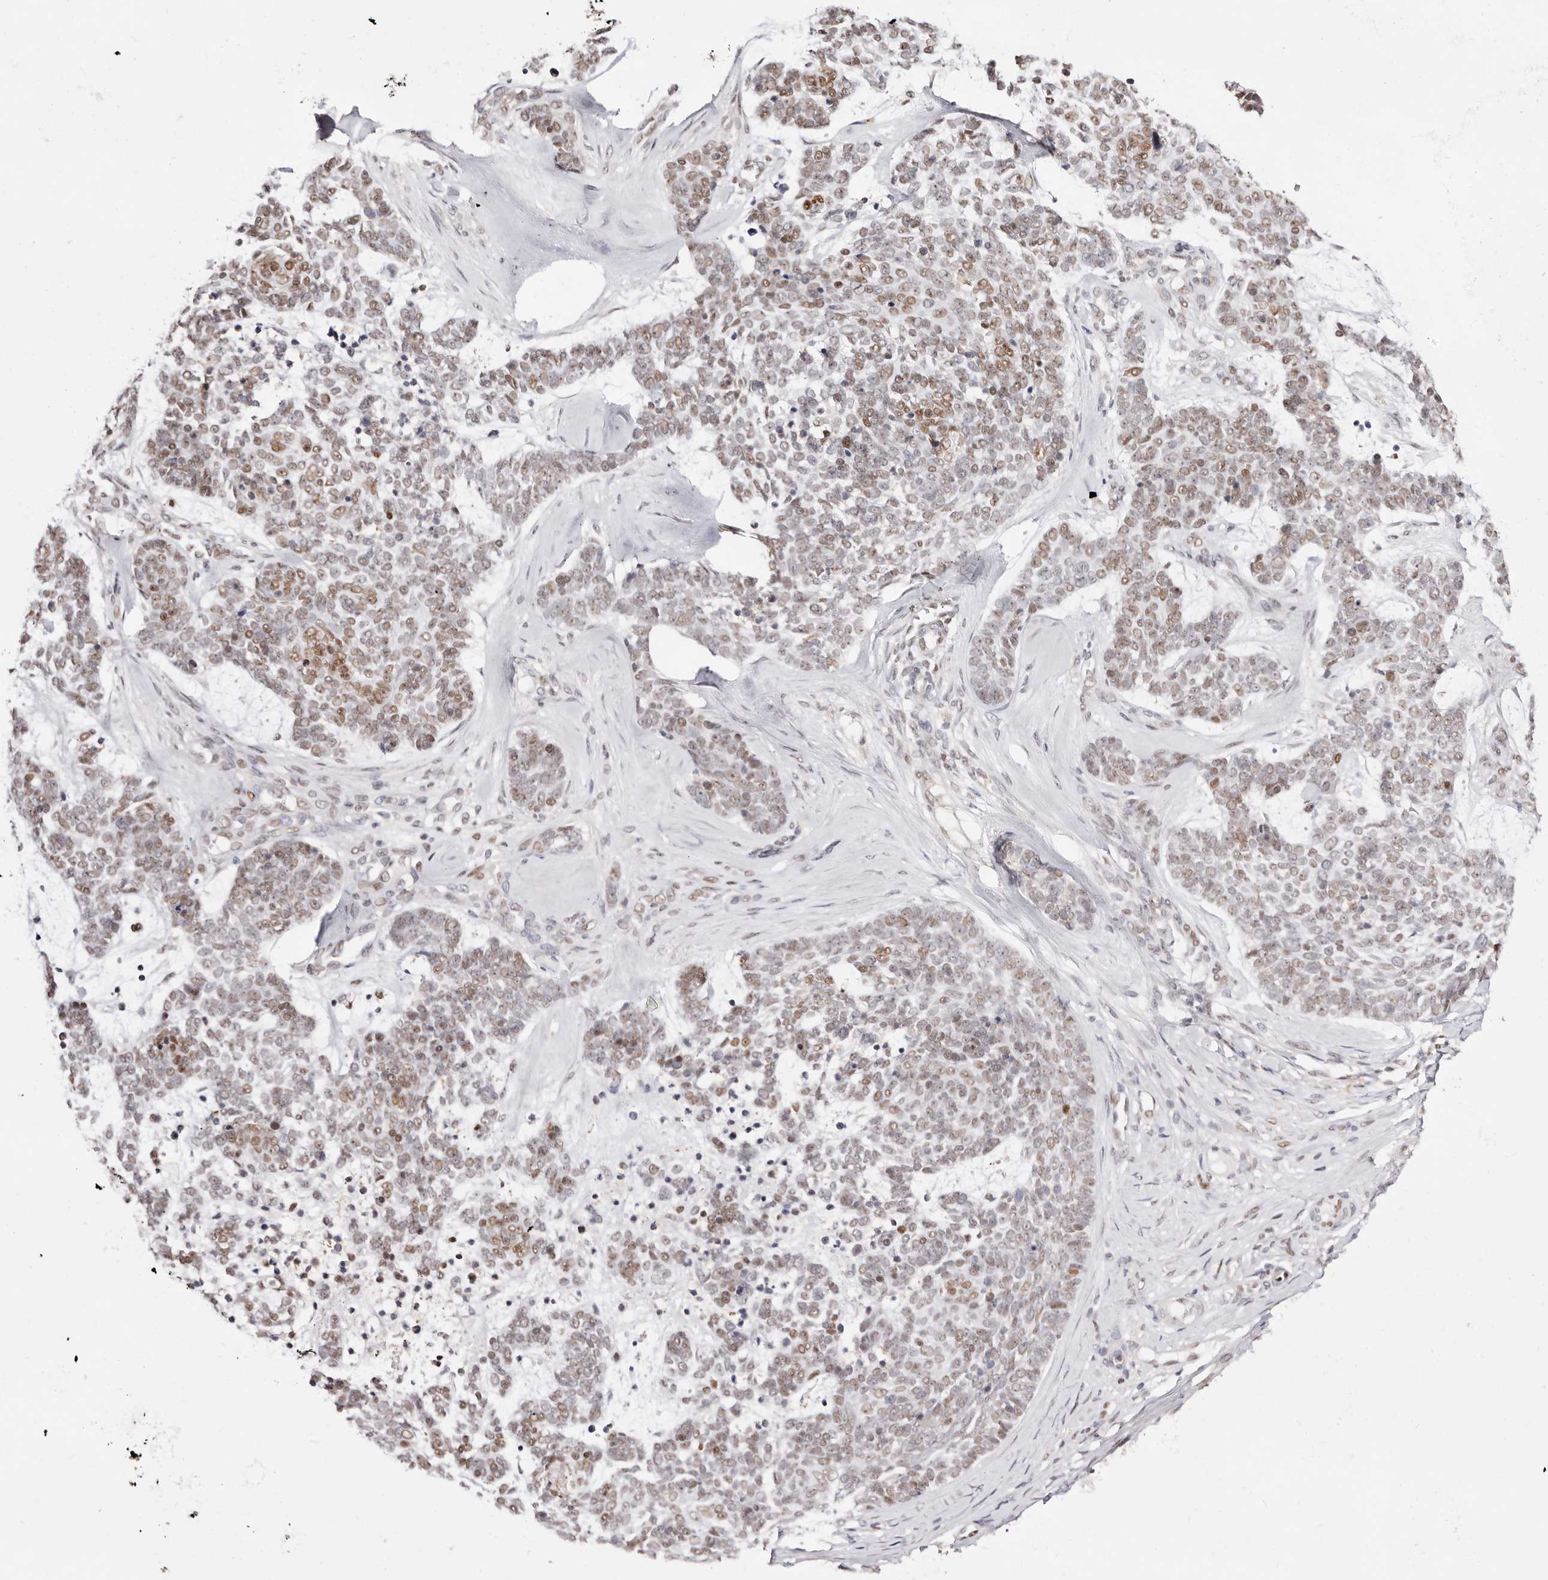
{"staining": {"intensity": "moderate", "quantity": "25%-75%", "location": "nuclear"}, "tissue": "skin cancer", "cell_type": "Tumor cells", "image_type": "cancer", "snomed": [{"axis": "morphology", "description": "Basal cell carcinoma"}, {"axis": "topography", "description": "Skin"}], "caption": "Skin cancer stained for a protein (brown) exhibits moderate nuclear positive staining in about 25%-75% of tumor cells.", "gene": "TKT", "patient": {"sex": "female", "age": 81}}